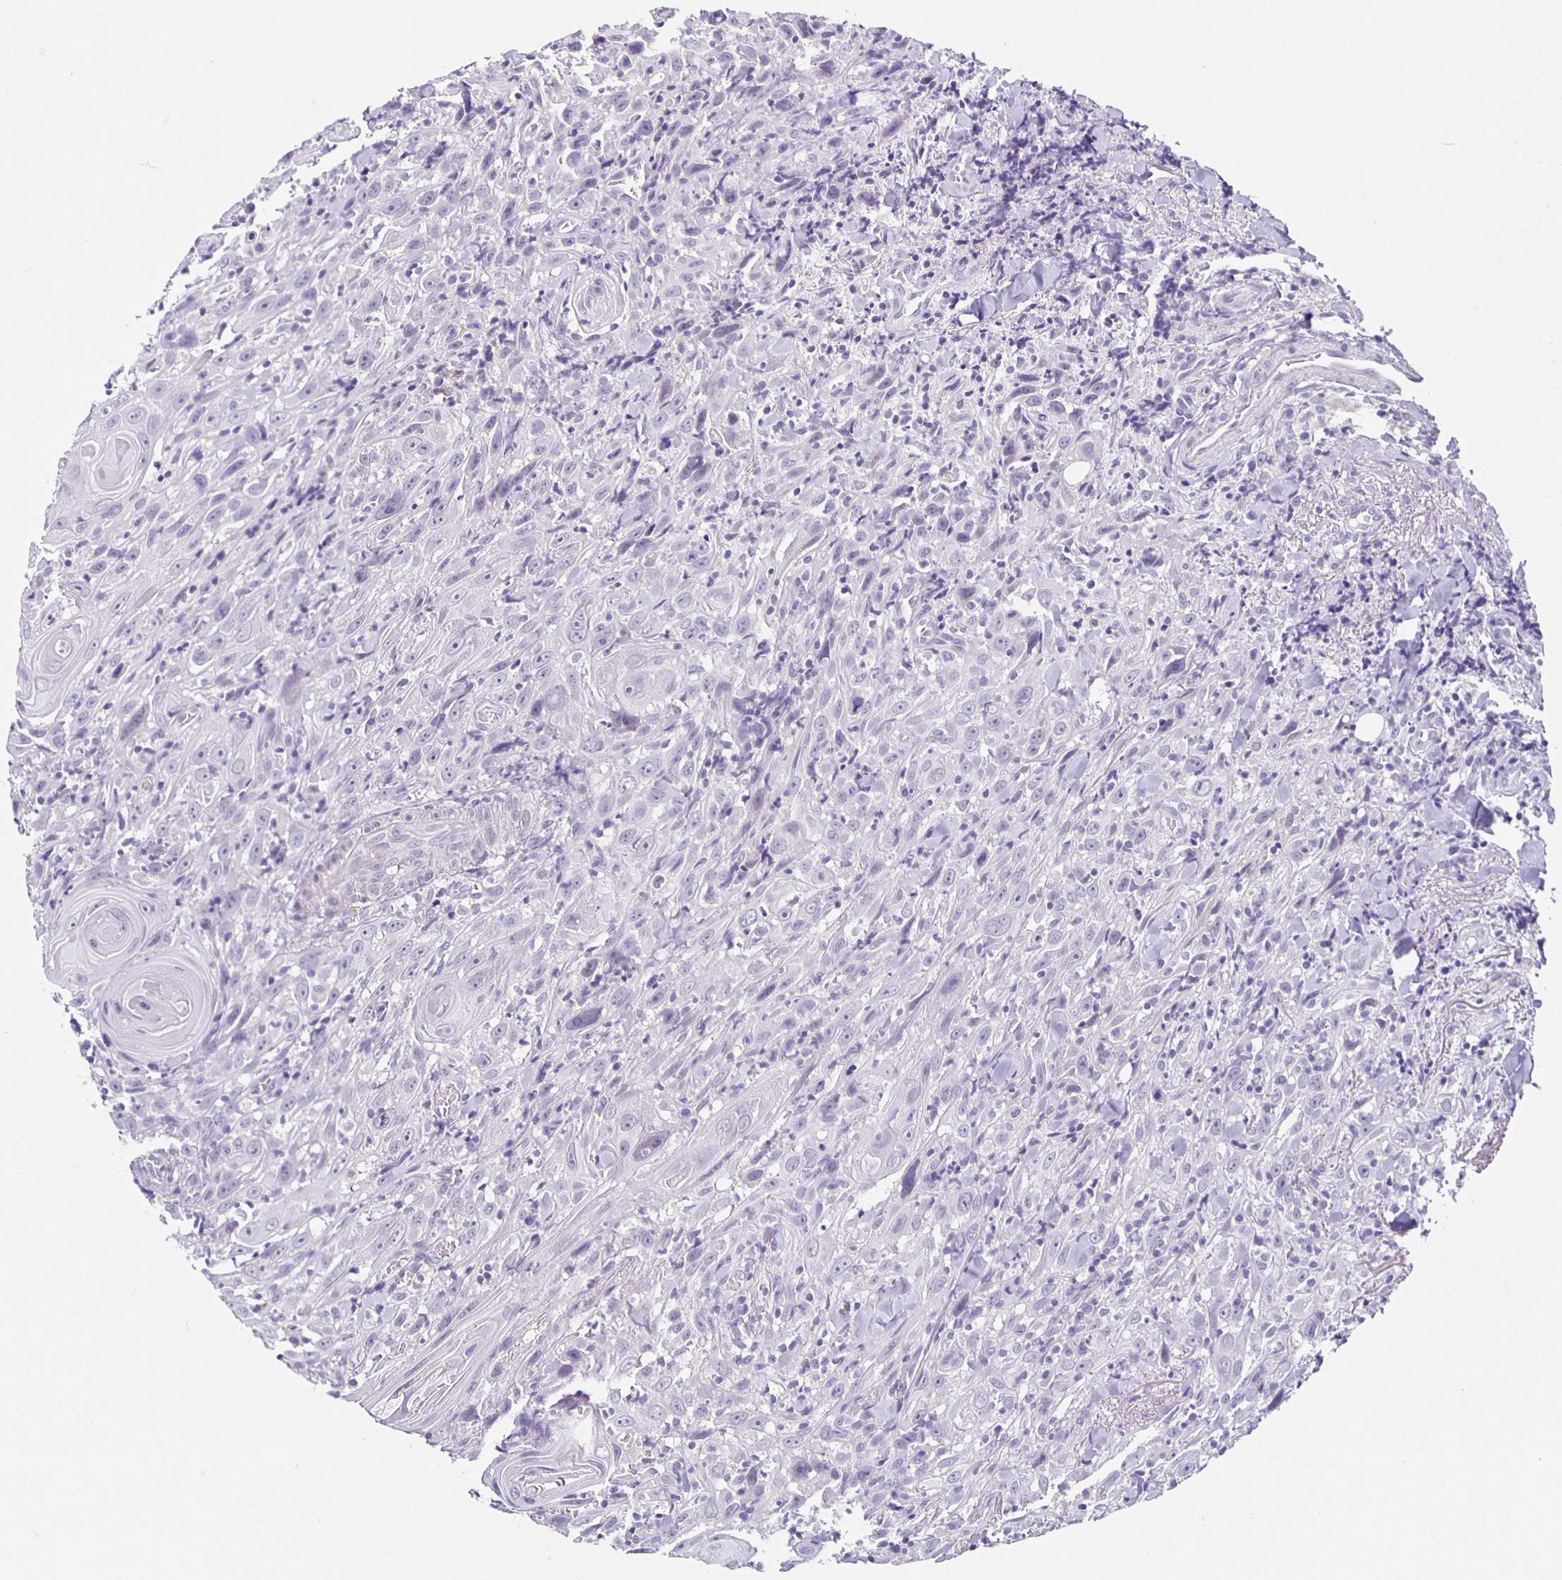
{"staining": {"intensity": "negative", "quantity": "none", "location": "none"}, "tissue": "head and neck cancer", "cell_type": "Tumor cells", "image_type": "cancer", "snomed": [{"axis": "morphology", "description": "Squamous cell carcinoma, NOS"}, {"axis": "topography", "description": "Head-Neck"}], "caption": "Head and neck cancer was stained to show a protein in brown. There is no significant positivity in tumor cells.", "gene": "CARNS1", "patient": {"sex": "female", "age": 95}}